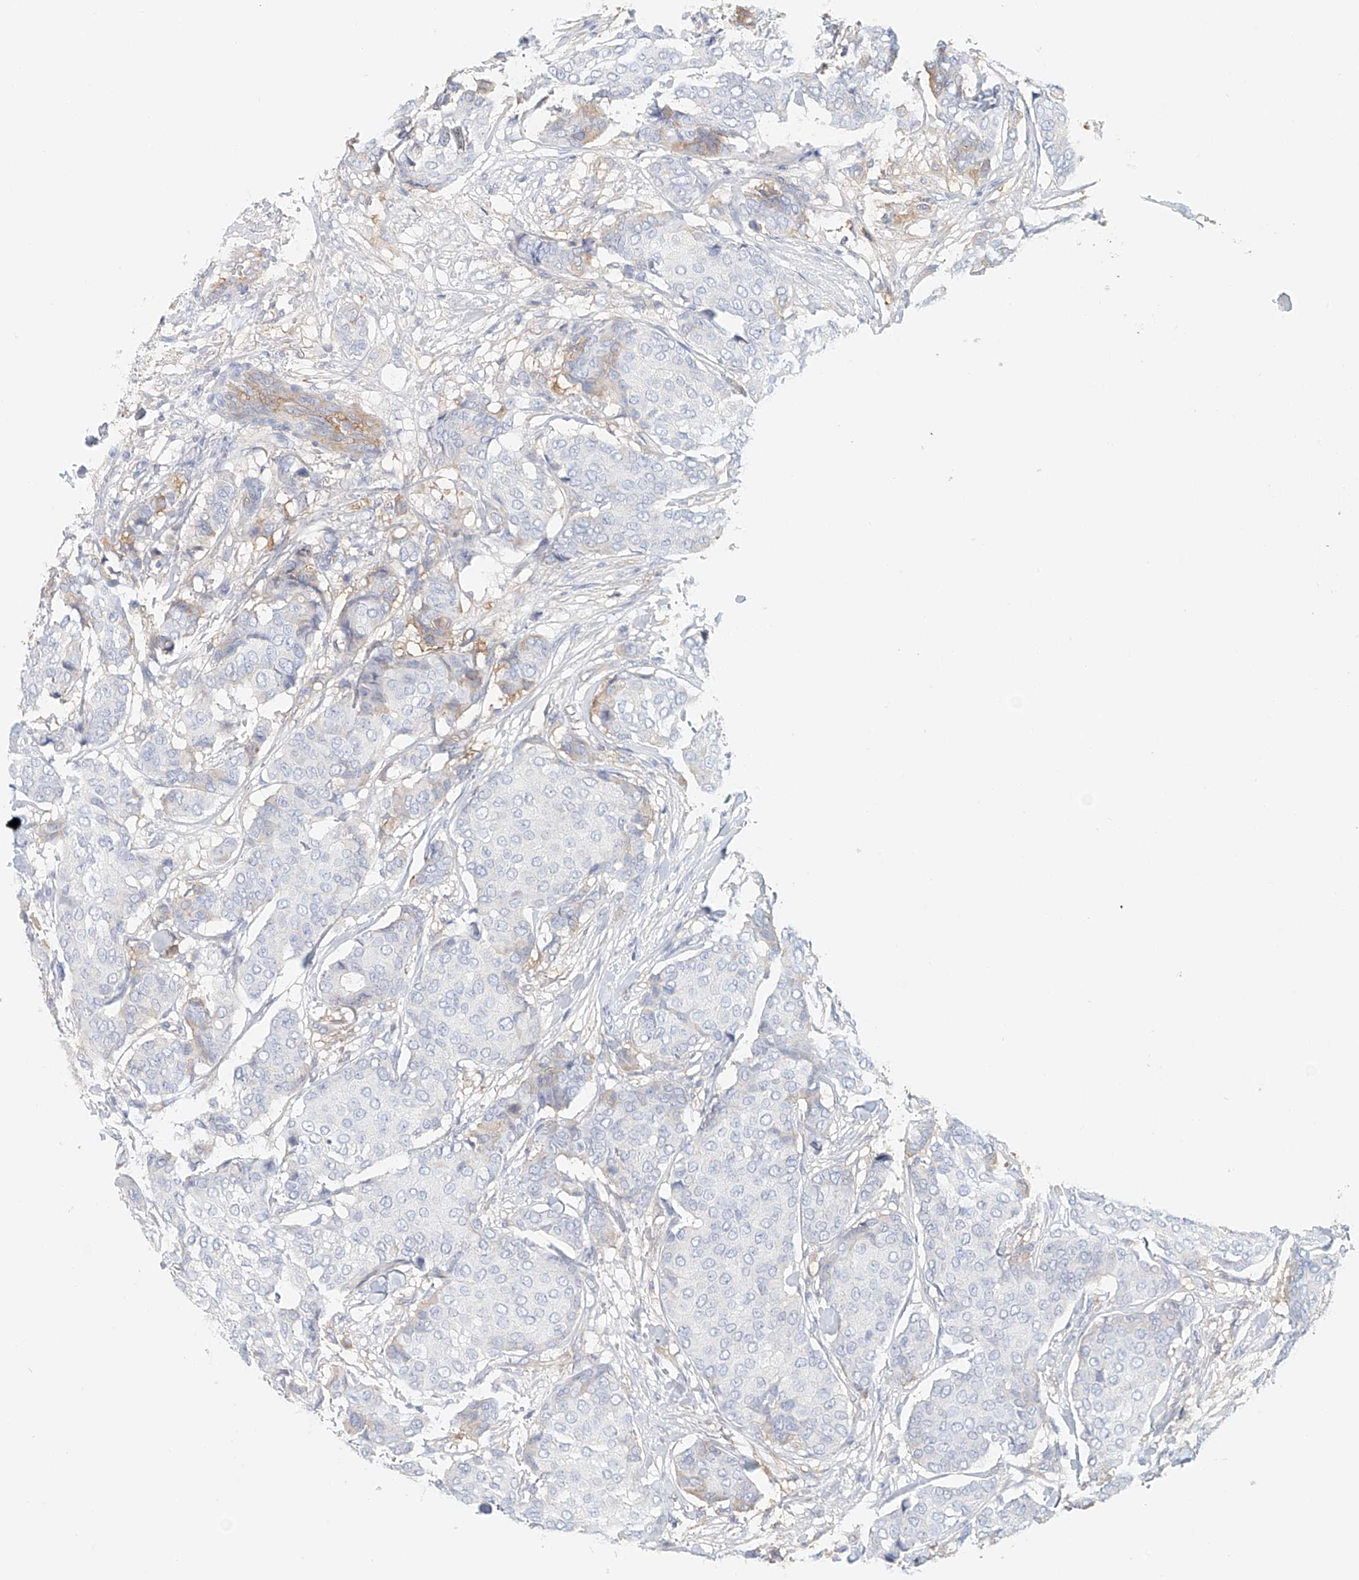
{"staining": {"intensity": "negative", "quantity": "none", "location": "none"}, "tissue": "breast cancer", "cell_type": "Tumor cells", "image_type": "cancer", "snomed": [{"axis": "morphology", "description": "Duct carcinoma"}, {"axis": "topography", "description": "Breast"}], "caption": "The histopathology image reveals no staining of tumor cells in intraductal carcinoma (breast). (Immunohistochemistry (ihc), brightfield microscopy, high magnification).", "gene": "FRYL", "patient": {"sex": "female", "age": 75}}